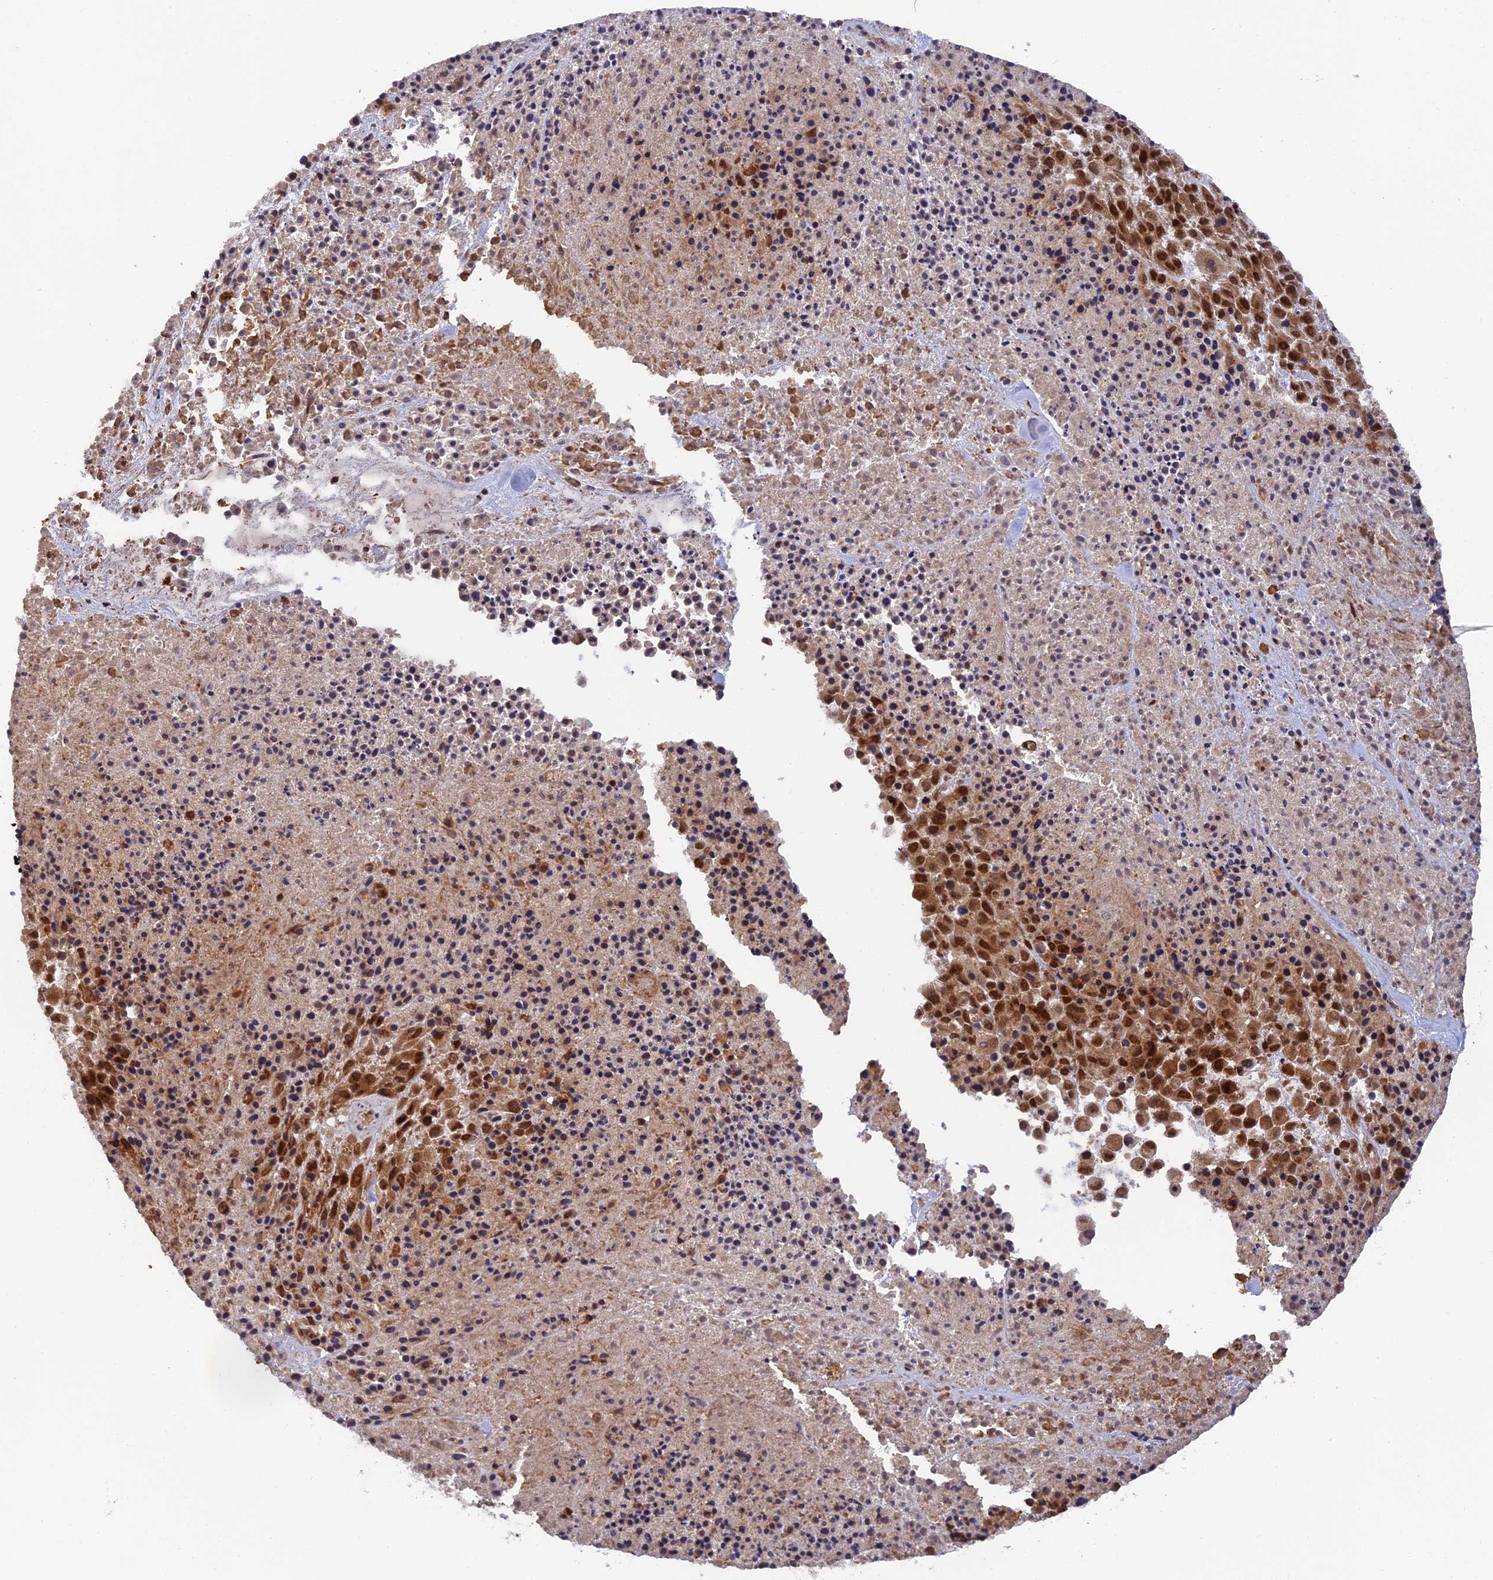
{"staining": {"intensity": "strong", "quantity": ">75%", "location": "cytoplasmic/membranous,nuclear"}, "tissue": "melanoma", "cell_type": "Tumor cells", "image_type": "cancer", "snomed": [{"axis": "morphology", "description": "Malignant melanoma, Metastatic site"}, {"axis": "topography", "description": "Skin"}], "caption": "Protein analysis of melanoma tissue shows strong cytoplasmic/membranous and nuclear positivity in approximately >75% of tumor cells.", "gene": "OSBPL1A", "patient": {"sex": "female", "age": 81}}